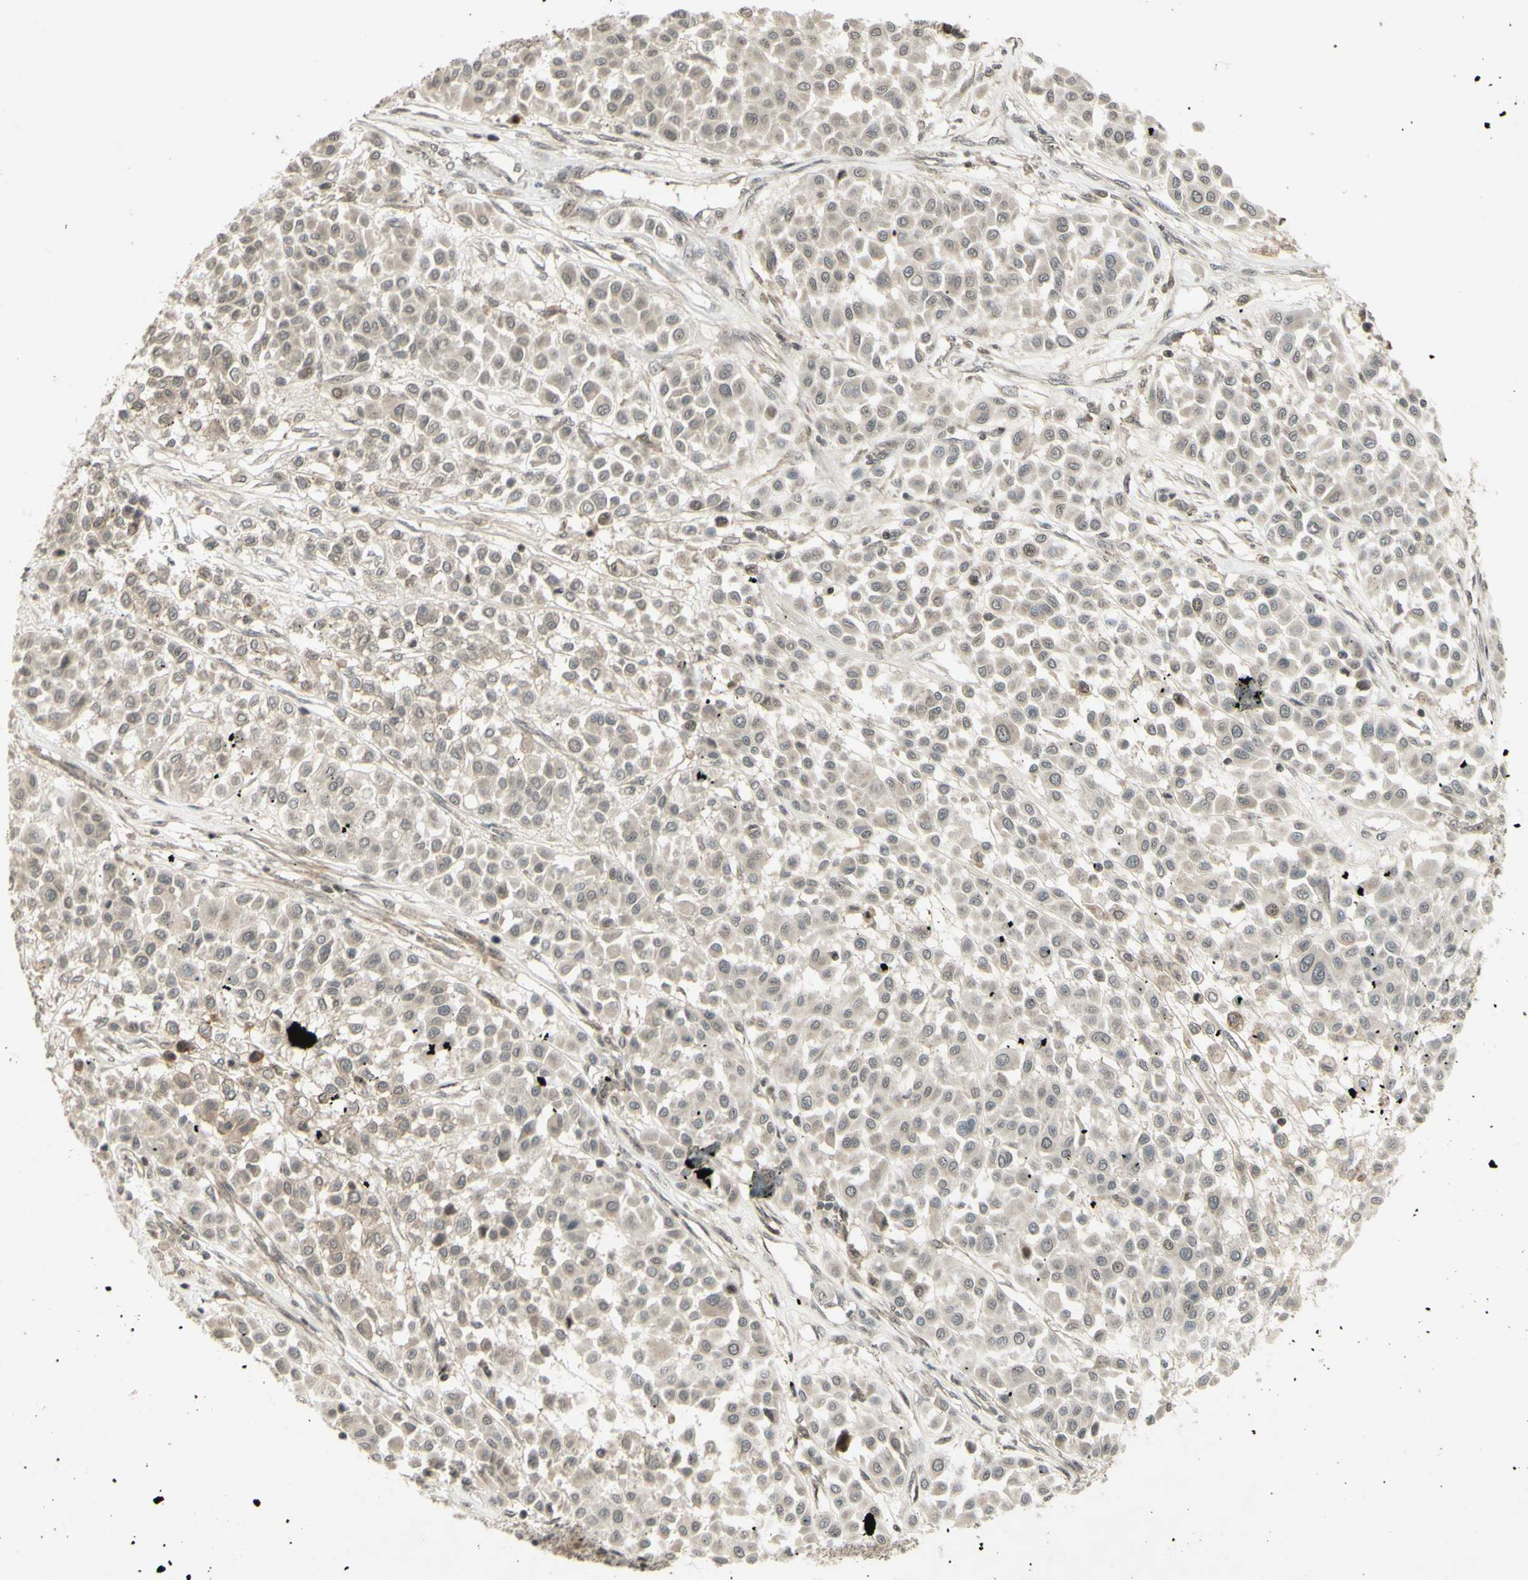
{"staining": {"intensity": "weak", "quantity": "25%-75%", "location": "cytoplasmic/membranous"}, "tissue": "melanoma", "cell_type": "Tumor cells", "image_type": "cancer", "snomed": [{"axis": "morphology", "description": "Malignant melanoma, Metastatic site"}, {"axis": "topography", "description": "Soft tissue"}], "caption": "High-power microscopy captured an immunohistochemistry micrograph of malignant melanoma (metastatic site), revealing weak cytoplasmic/membranous positivity in about 25%-75% of tumor cells.", "gene": "BLNK", "patient": {"sex": "male", "age": 41}}